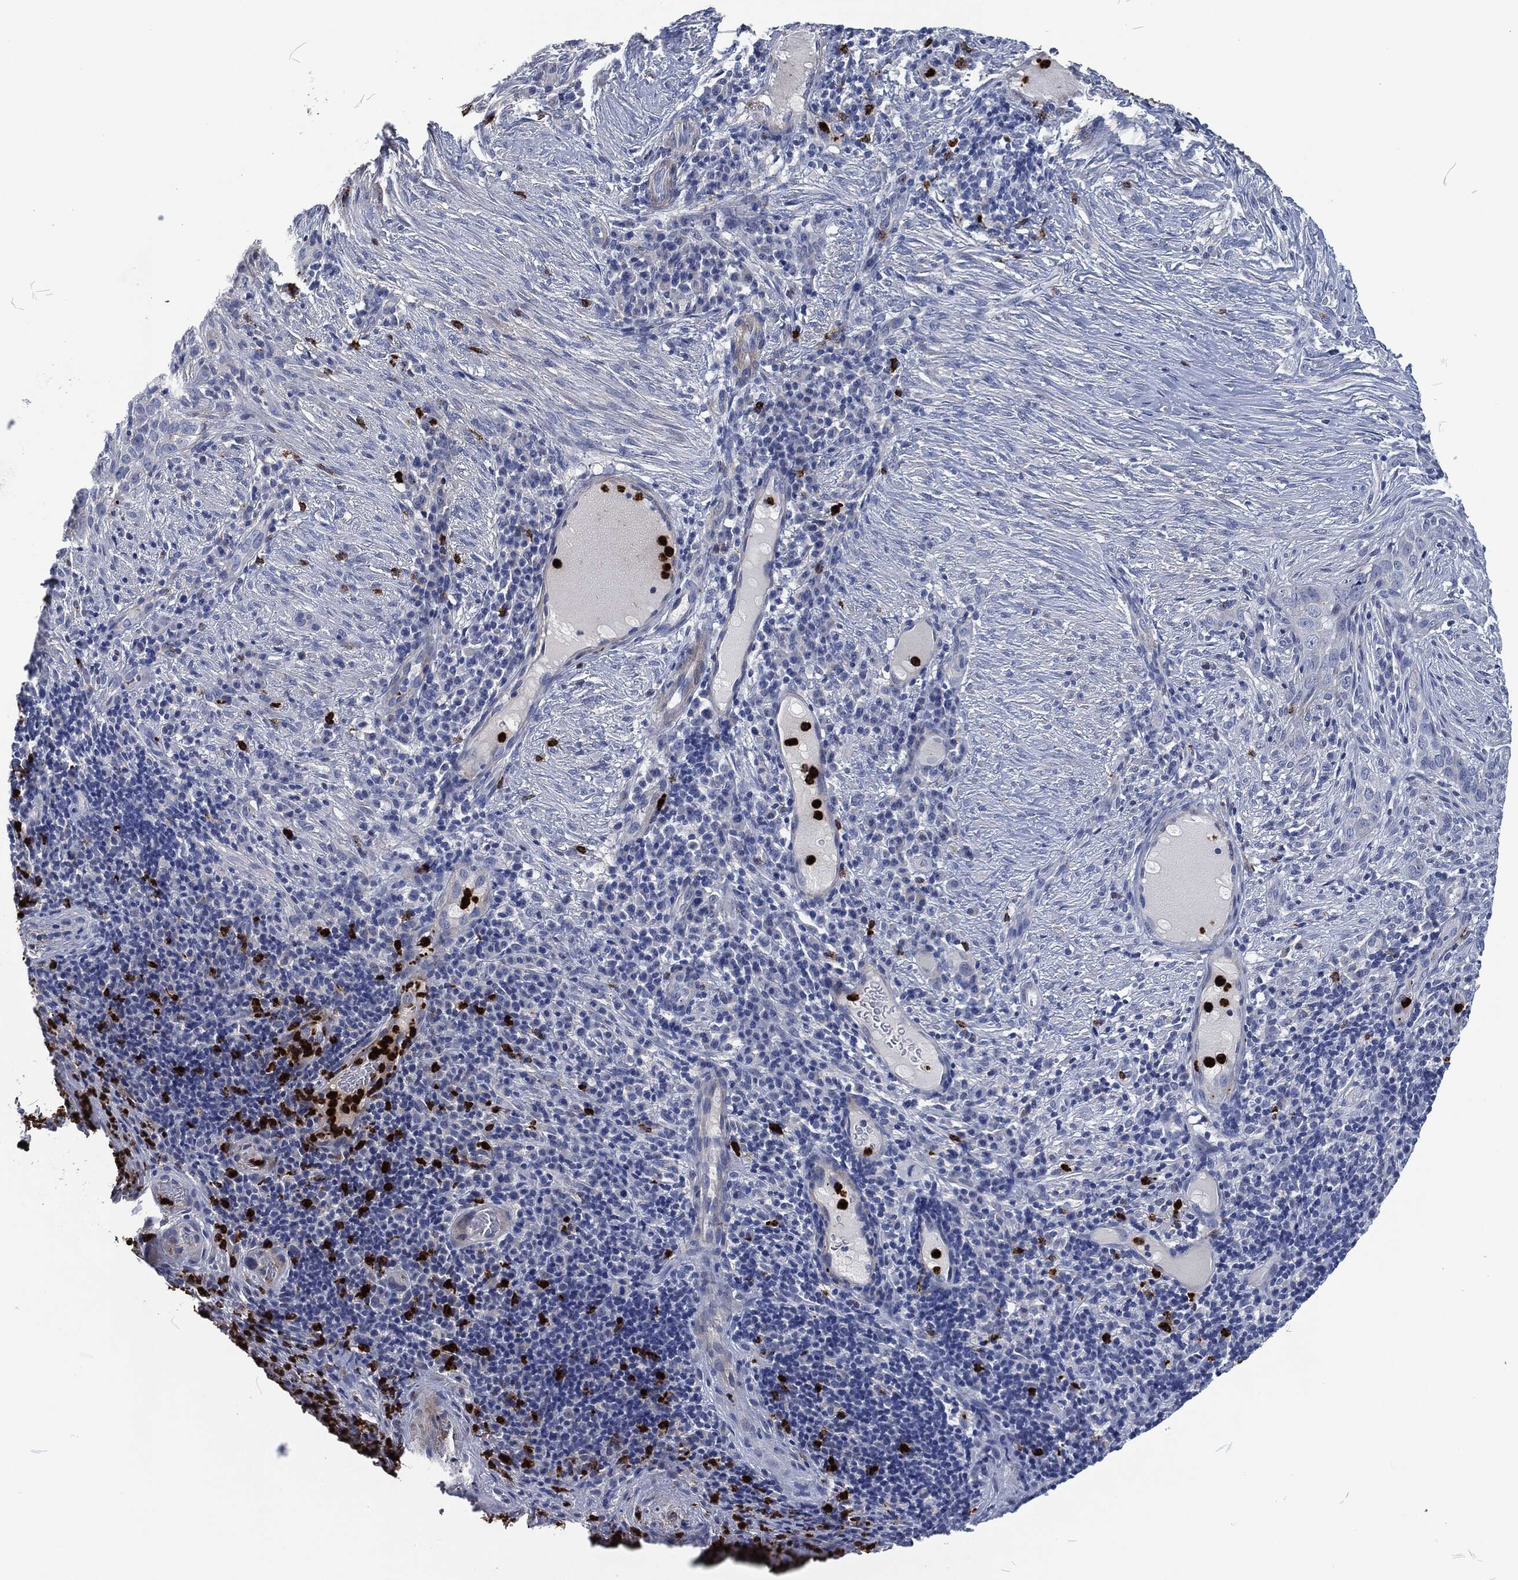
{"staining": {"intensity": "negative", "quantity": "none", "location": "none"}, "tissue": "skin cancer", "cell_type": "Tumor cells", "image_type": "cancer", "snomed": [{"axis": "morphology", "description": "Squamous cell carcinoma, NOS"}, {"axis": "topography", "description": "Skin"}], "caption": "Immunohistochemistry (IHC) image of human skin cancer (squamous cell carcinoma) stained for a protein (brown), which displays no expression in tumor cells.", "gene": "MPO", "patient": {"sex": "male", "age": 88}}